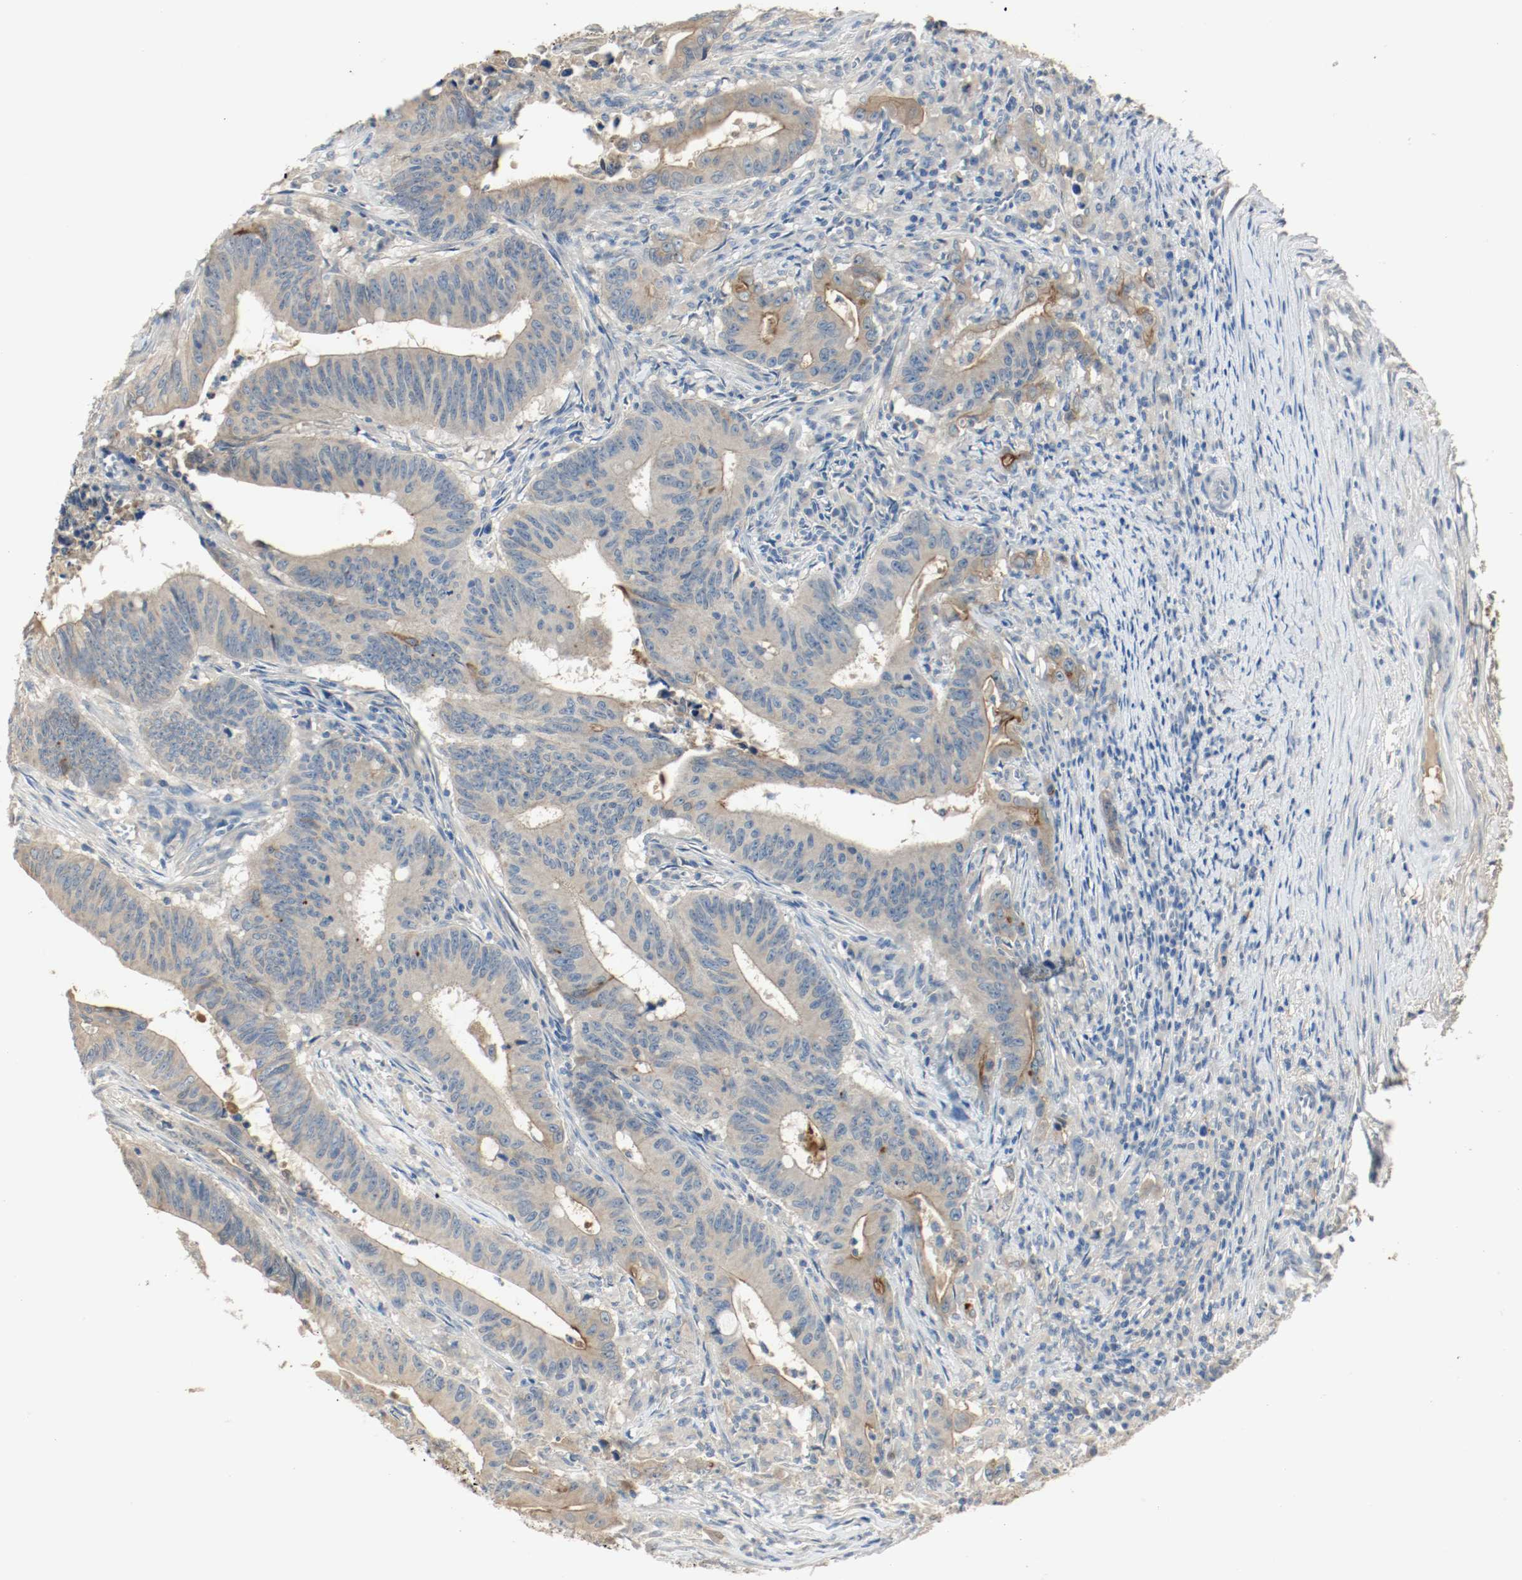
{"staining": {"intensity": "strong", "quantity": "25%-75%", "location": "cytoplasmic/membranous"}, "tissue": "colorectal cancer", "cell_type": "Tumor cells", "image_type": "cancer", "snomed": [{"axis": "morphology", "description": "Adenocarcinoma, NOS"}, {"axis": "topography", "description": "Colon"}], "caption": "This micrograph shows colorectal cancer (adenocarcinoma) stained with immunohistochemistry to label a protein in brown. The cytoplasmic/membranous of tumor cells show strong positivity for the protein. Nuclei are counter-stained blue.", "gene": "MELTF", "patient": {"sex": "male", "age": 45}}